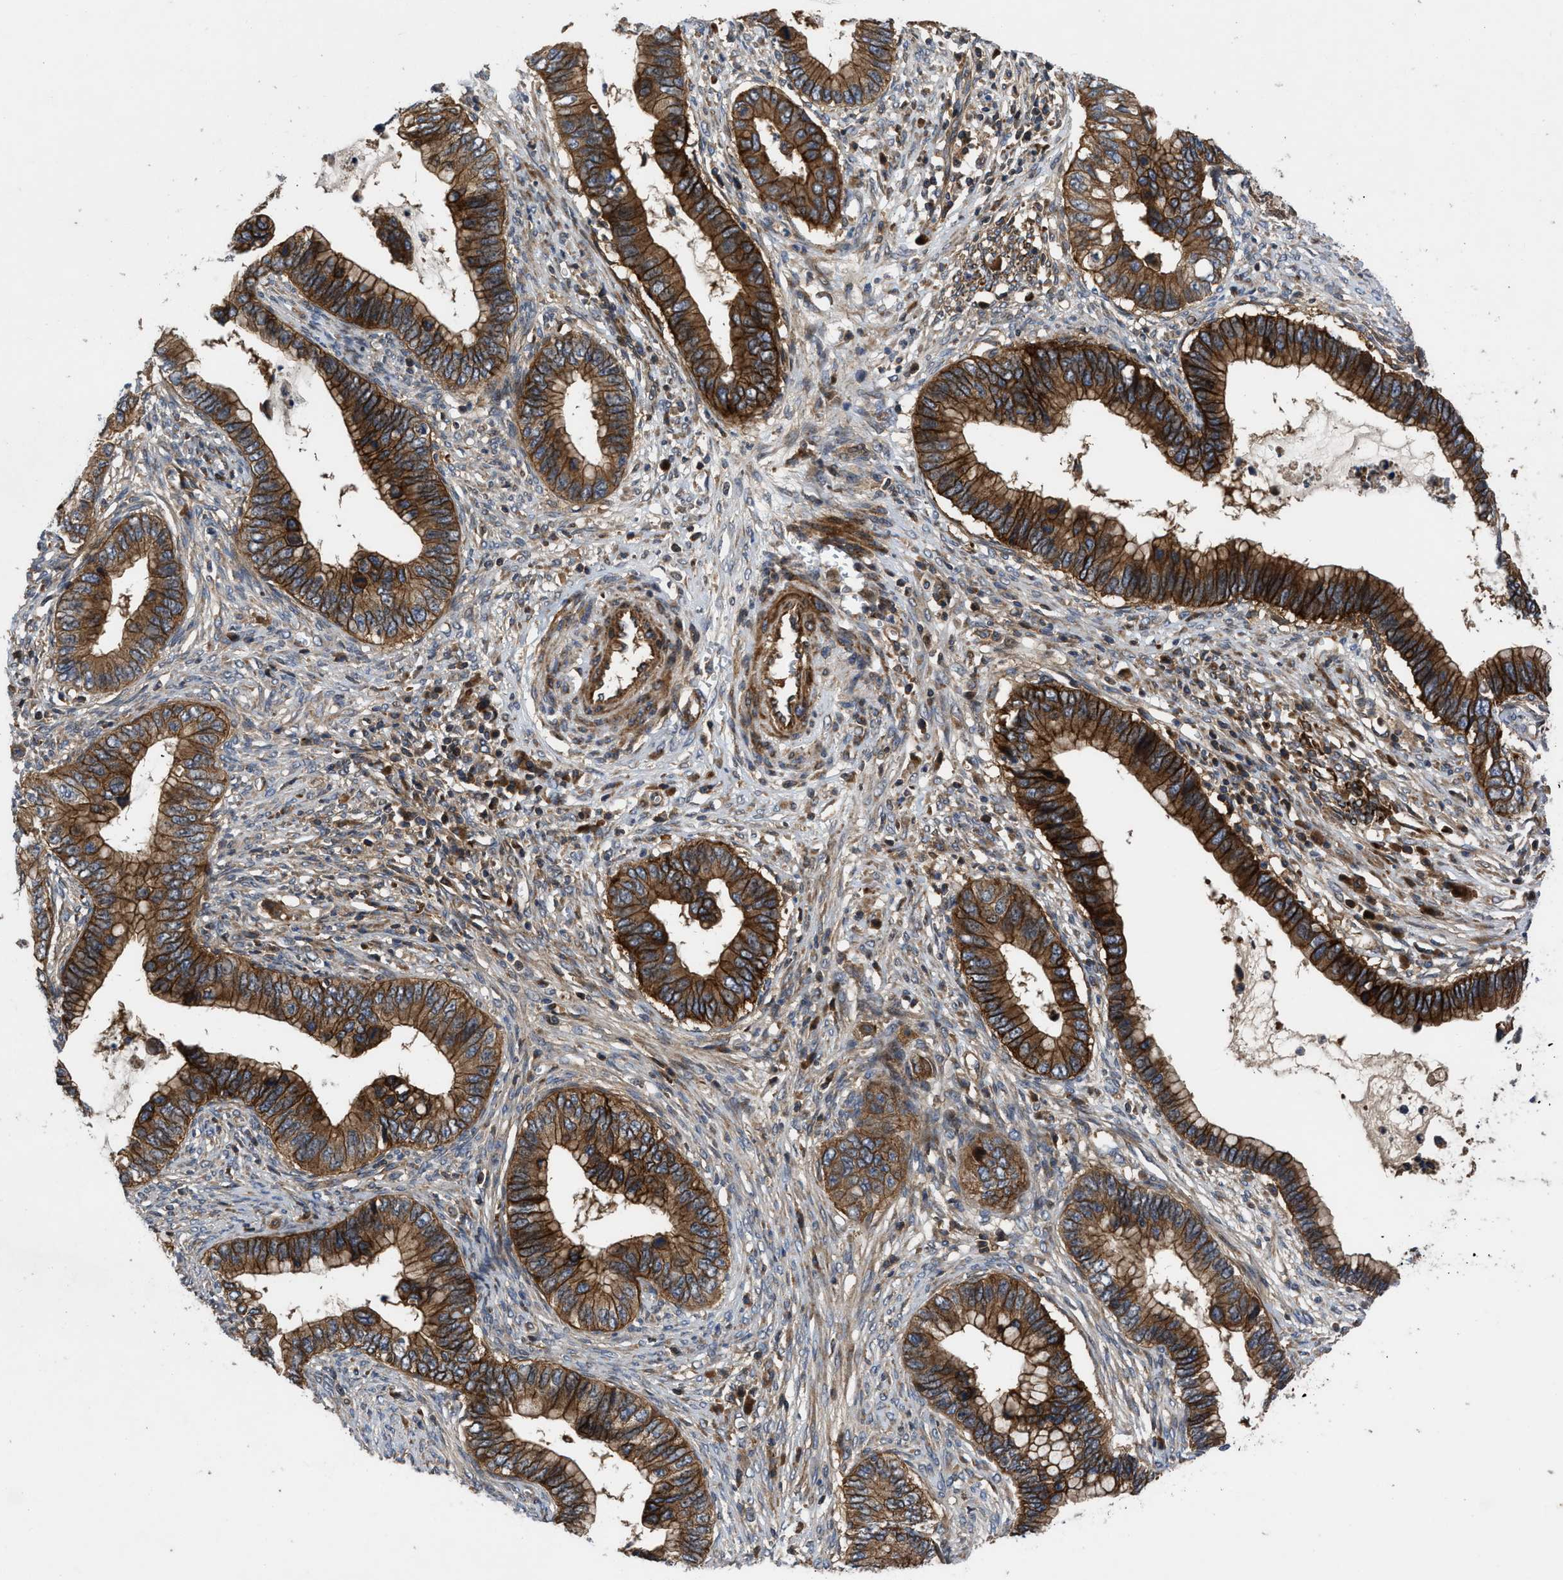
{"staining": {"intensity": "strong", "quantity": ">75%", "location": "cytoplasmic/membranous"}, "tissue": "cervical cancer", "cell_type": "Tumor cells", "image_type": "cancer", "snomed": [{"axis": "morphology", "description": "Adenocarcinoma, NOS"}, {"axis": "topography", "description": "Cervix"}], "caption": "About >75% of tumor cells in cervical cancer (adenocarcinoma) show strong cytoplasmic/membranous protein staining as visualized by brown immunohistochemical staining.", "gene": "CNNM3", "patient": {"sex": "female", "age": 44}}